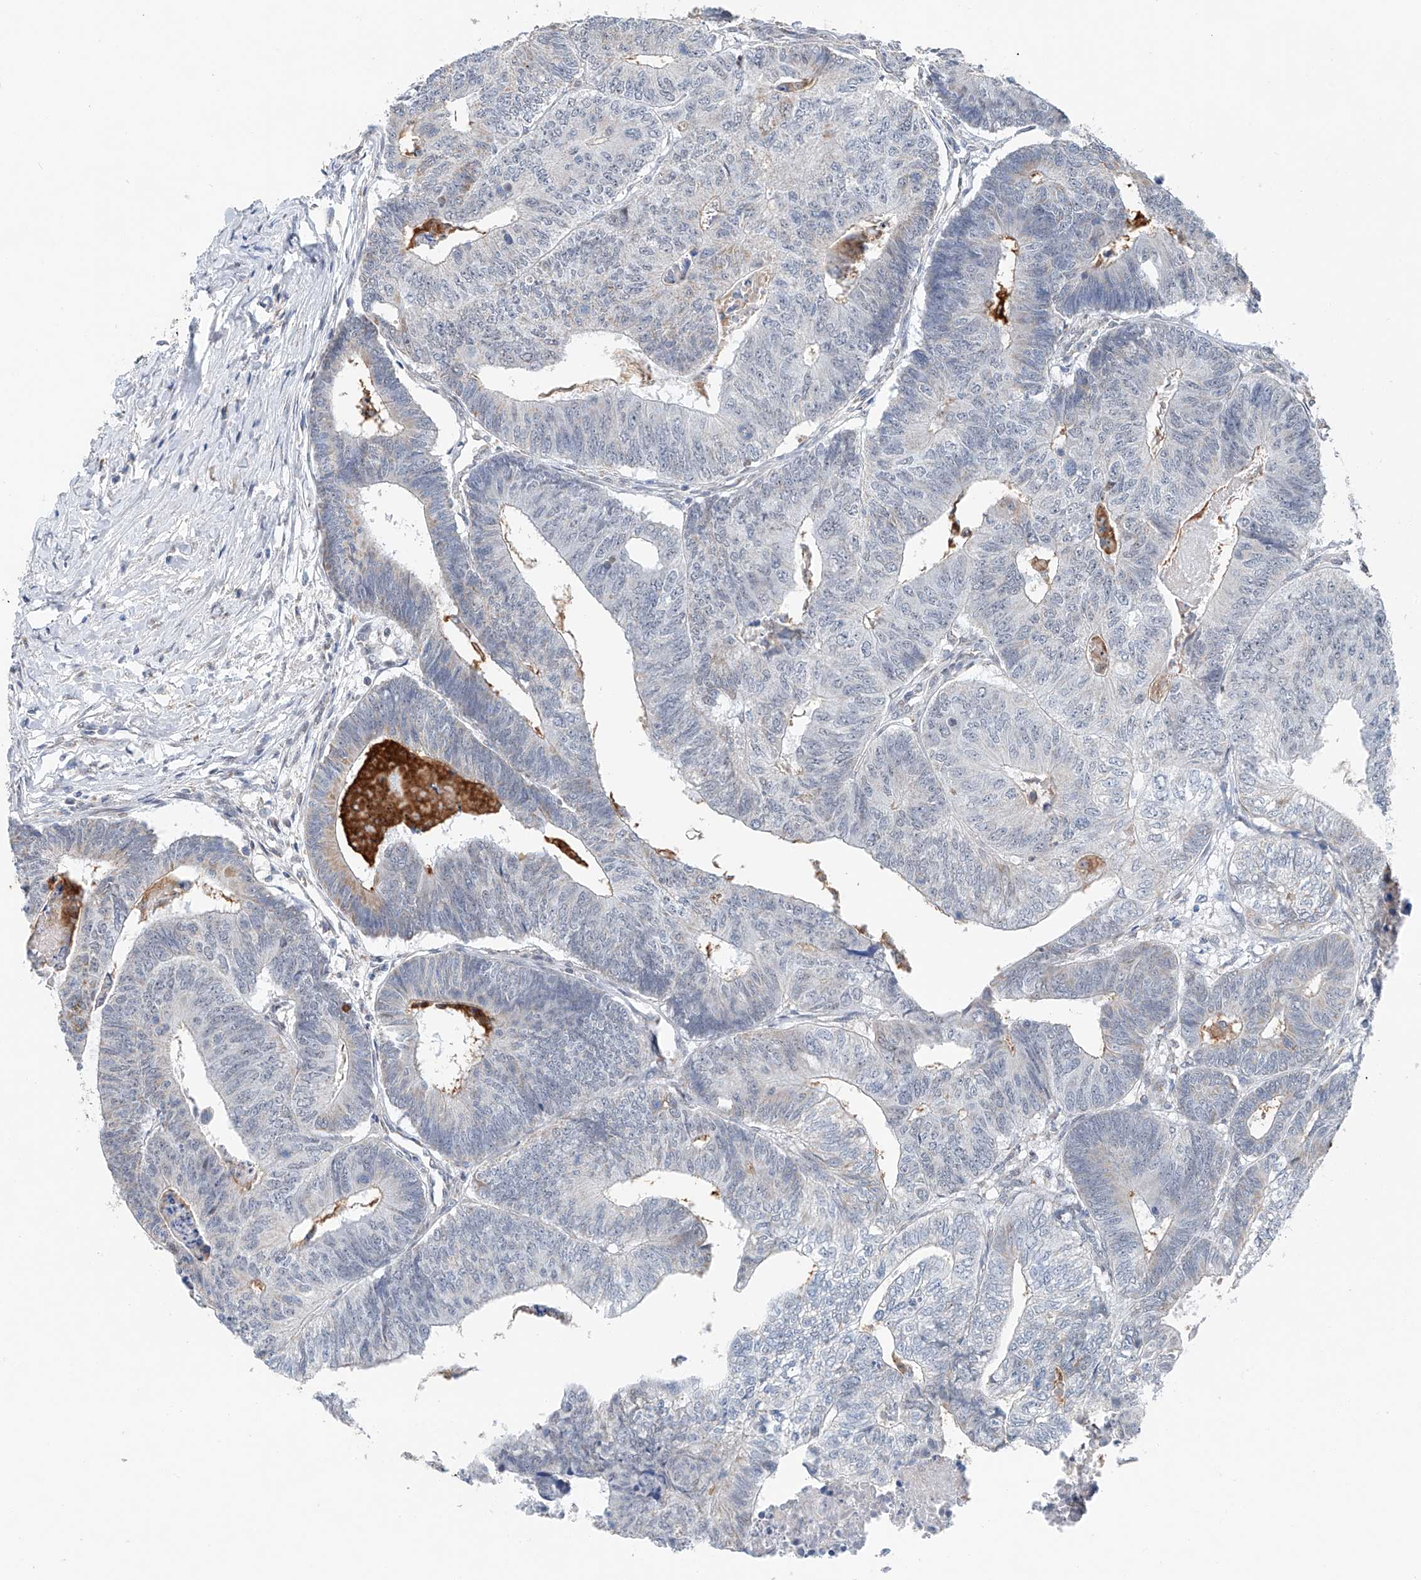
{"staining": {"intensity": "weak", "quantity": "<25%", "location": "cytoplasmic/membranous"}, "tissue": "colorectal cancer", "cell_type": "Tumor cells", "image_type": "cancer", "snomed": [{"axis": "morphology", "description": "Adenocarcinoma, NOS"}, {"axis": "topography", "description": "Colon"}], "caption": "DAB (3,3'-diaminobenzidine) immunohistochemical staining of colorectal cancer (adenocarcinoma) exhibits no significant staining in tumor cells.", "gene": "KLF15", "patient": {"sex": "female", "age": 67}}